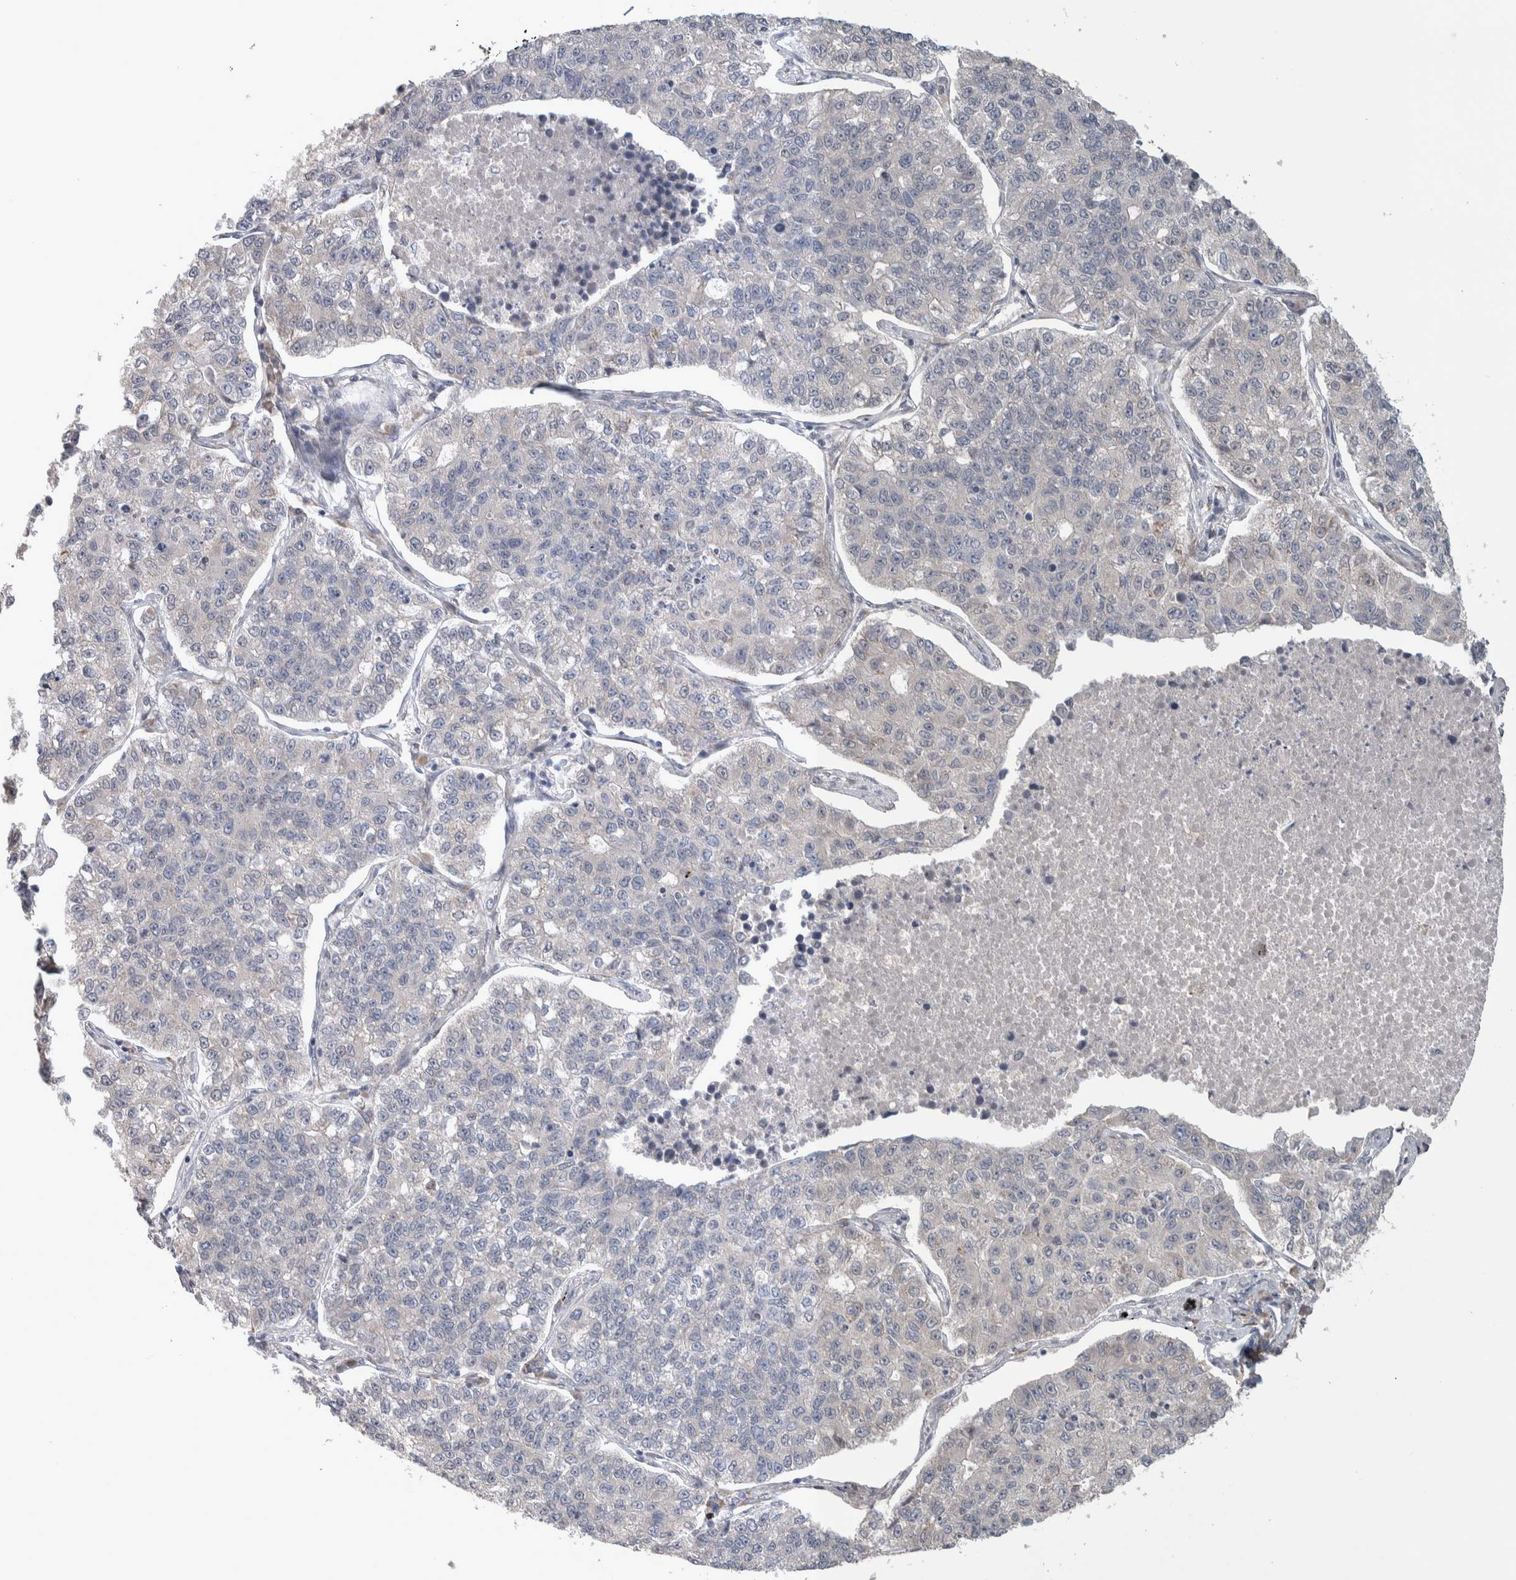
{"staining": {"intensity": "negative", "quantity": "none", "location": "none"}, "tissue": "lung cancer", "cell_type": "Tumor cells", "image_type": "cancer", "snomed": [{"axis": "morphology", "description": "Adenocarcinoma, NOS"}, {"axis": "topography", "description": "Lung"}], "caption": "Image shows no protein staining in tumor cells of adenocarcinoma (lung) tissue. (DAB (3,3'-diaminobenzidine) immunohistochemistry with hematoxylin counter stain).", "gene": "CUL2", "patient": {"sex": "male", "age": 49}}